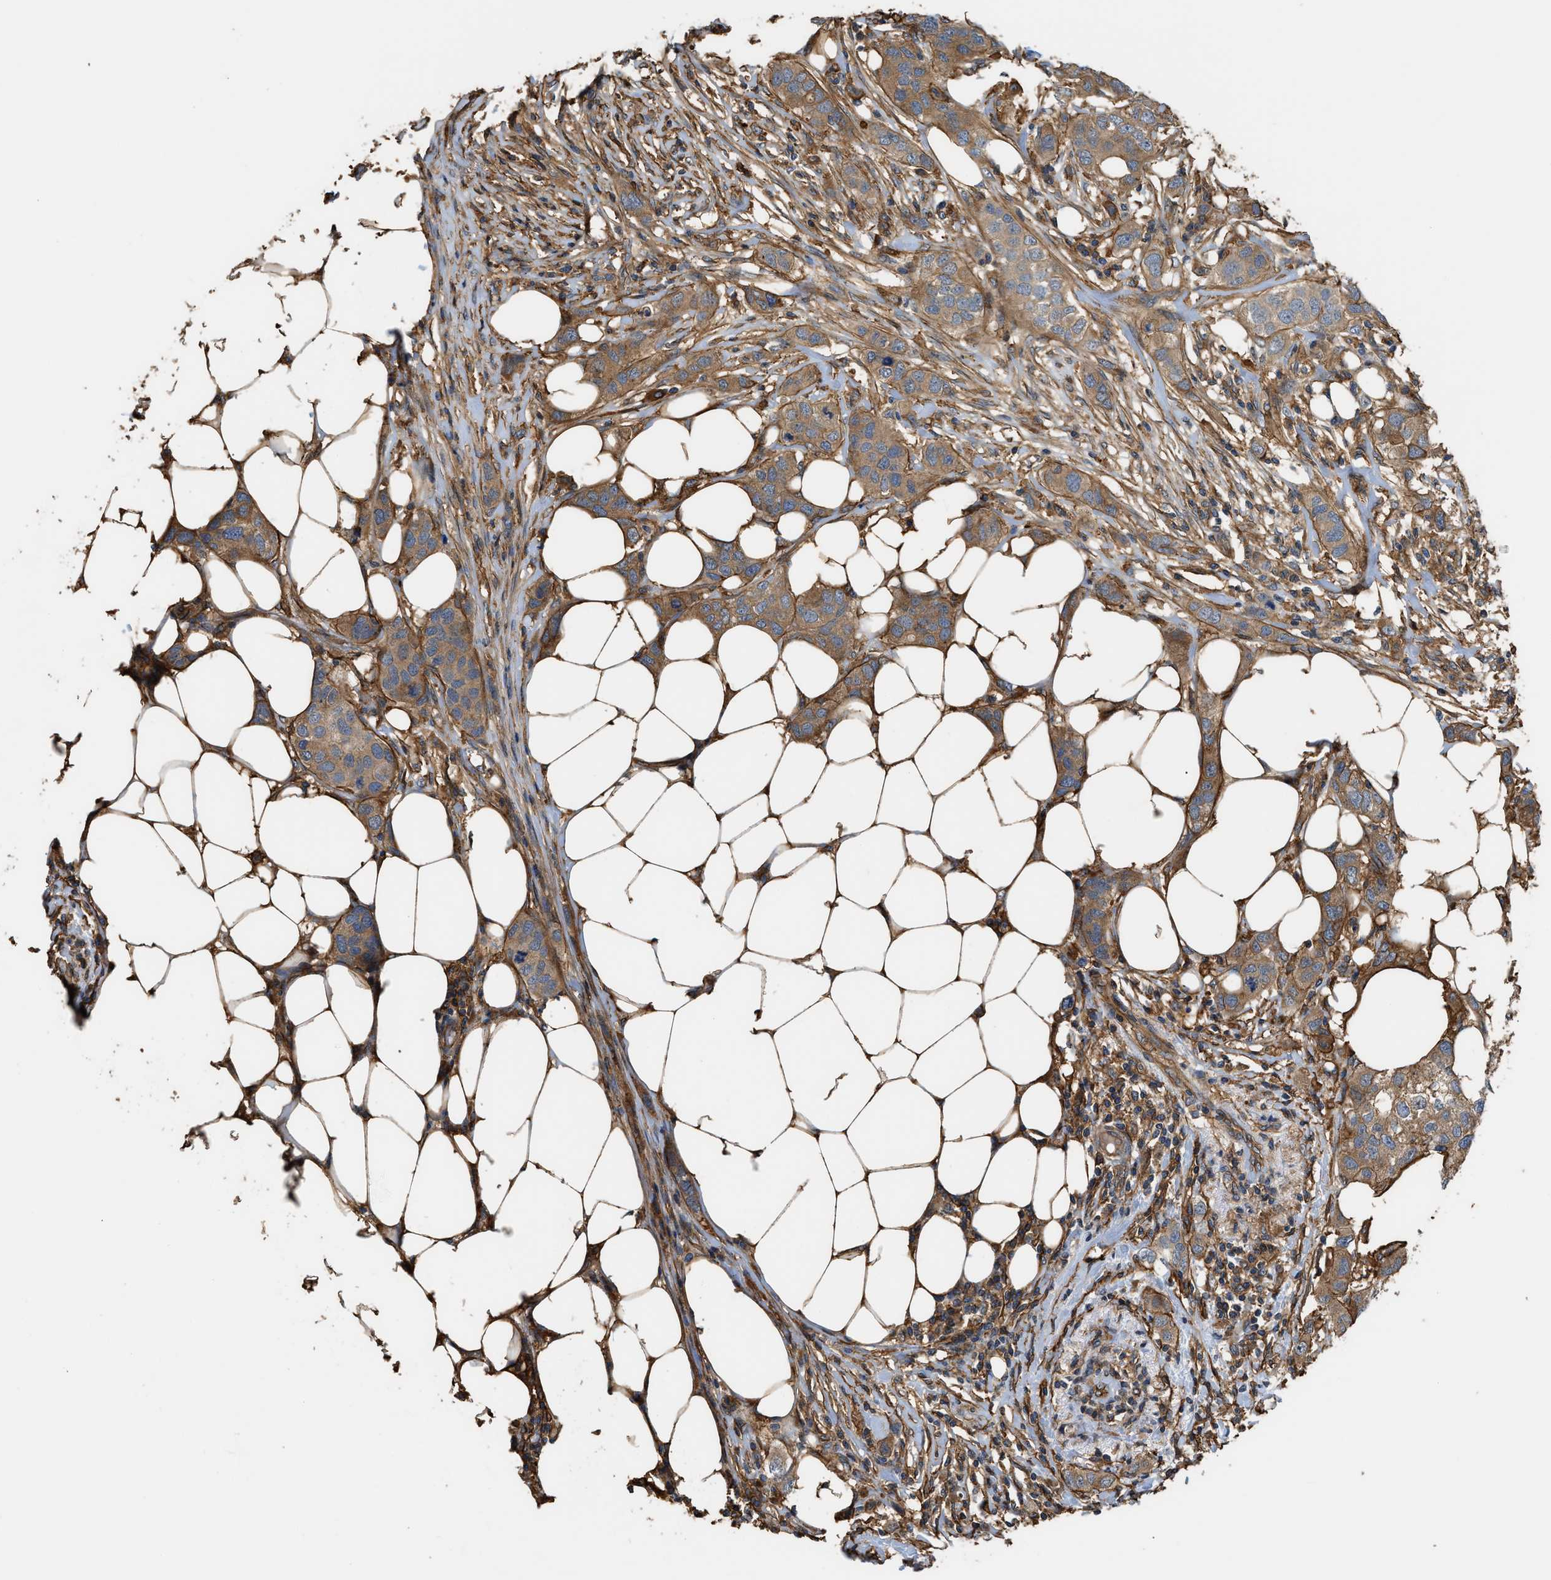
{"staining": {"intensity": "moderate", "quantity": ">75%", "location": "cytoplasmic/membranous"}, "tissue": "breast cancer", "cell_type": "Tumor cells", "image_type": "cancer", "snomed": [{"axis": "morphology", "description": "Duct carcinoma"}, {"axis": "topography", "description": "Breast"}], "caption": "Immunohistochemical staining of breast cancer displays moderate cytoplasmic/membranous protein expression in approximately >75% of tumor cells.", "gene": "DDHD2", "patient": {"sex": "female", "age": 50}}